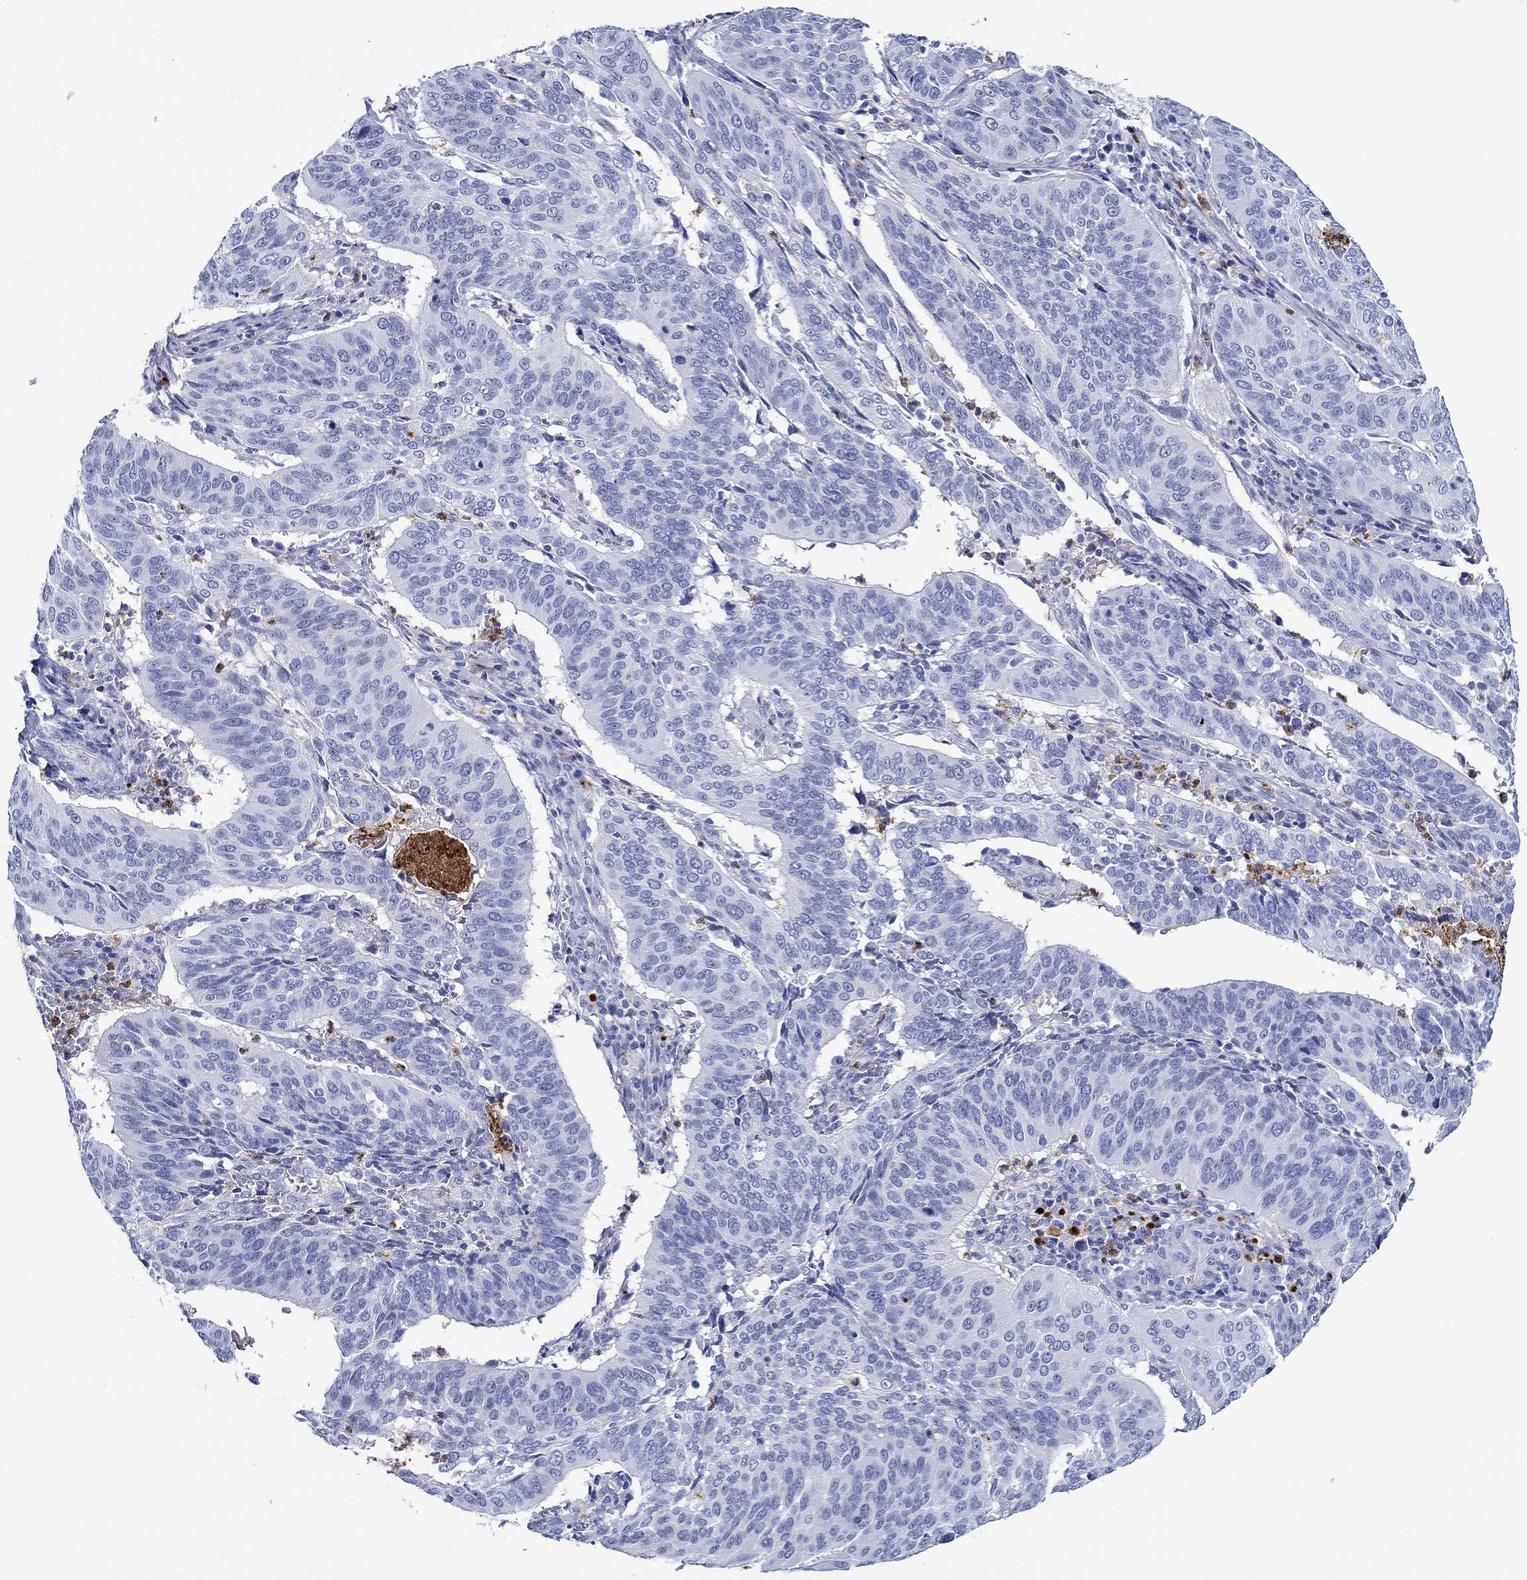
{"staining": {"intensity": "negative", "quantity": "none", "location": "none"}, "tissue": "cervical cancer", "cell_type": "Tumor cells", "image_type": "cancer", "snomed": [{"axis": "morphology", "description": "Normal tissue, NOS"}, {"axis": "morphology", "description": "Squamous cell carcinoma, NOS"}, {"axis": "topography", "description": "Cervix"}], "caption": "This is an immunohistochemistry histopathology image of human cervical squamous cell carcinoma. There is no expression in tumor cells.", "gene": "EPX", "patient": {"sex": "female", "age": 39}}